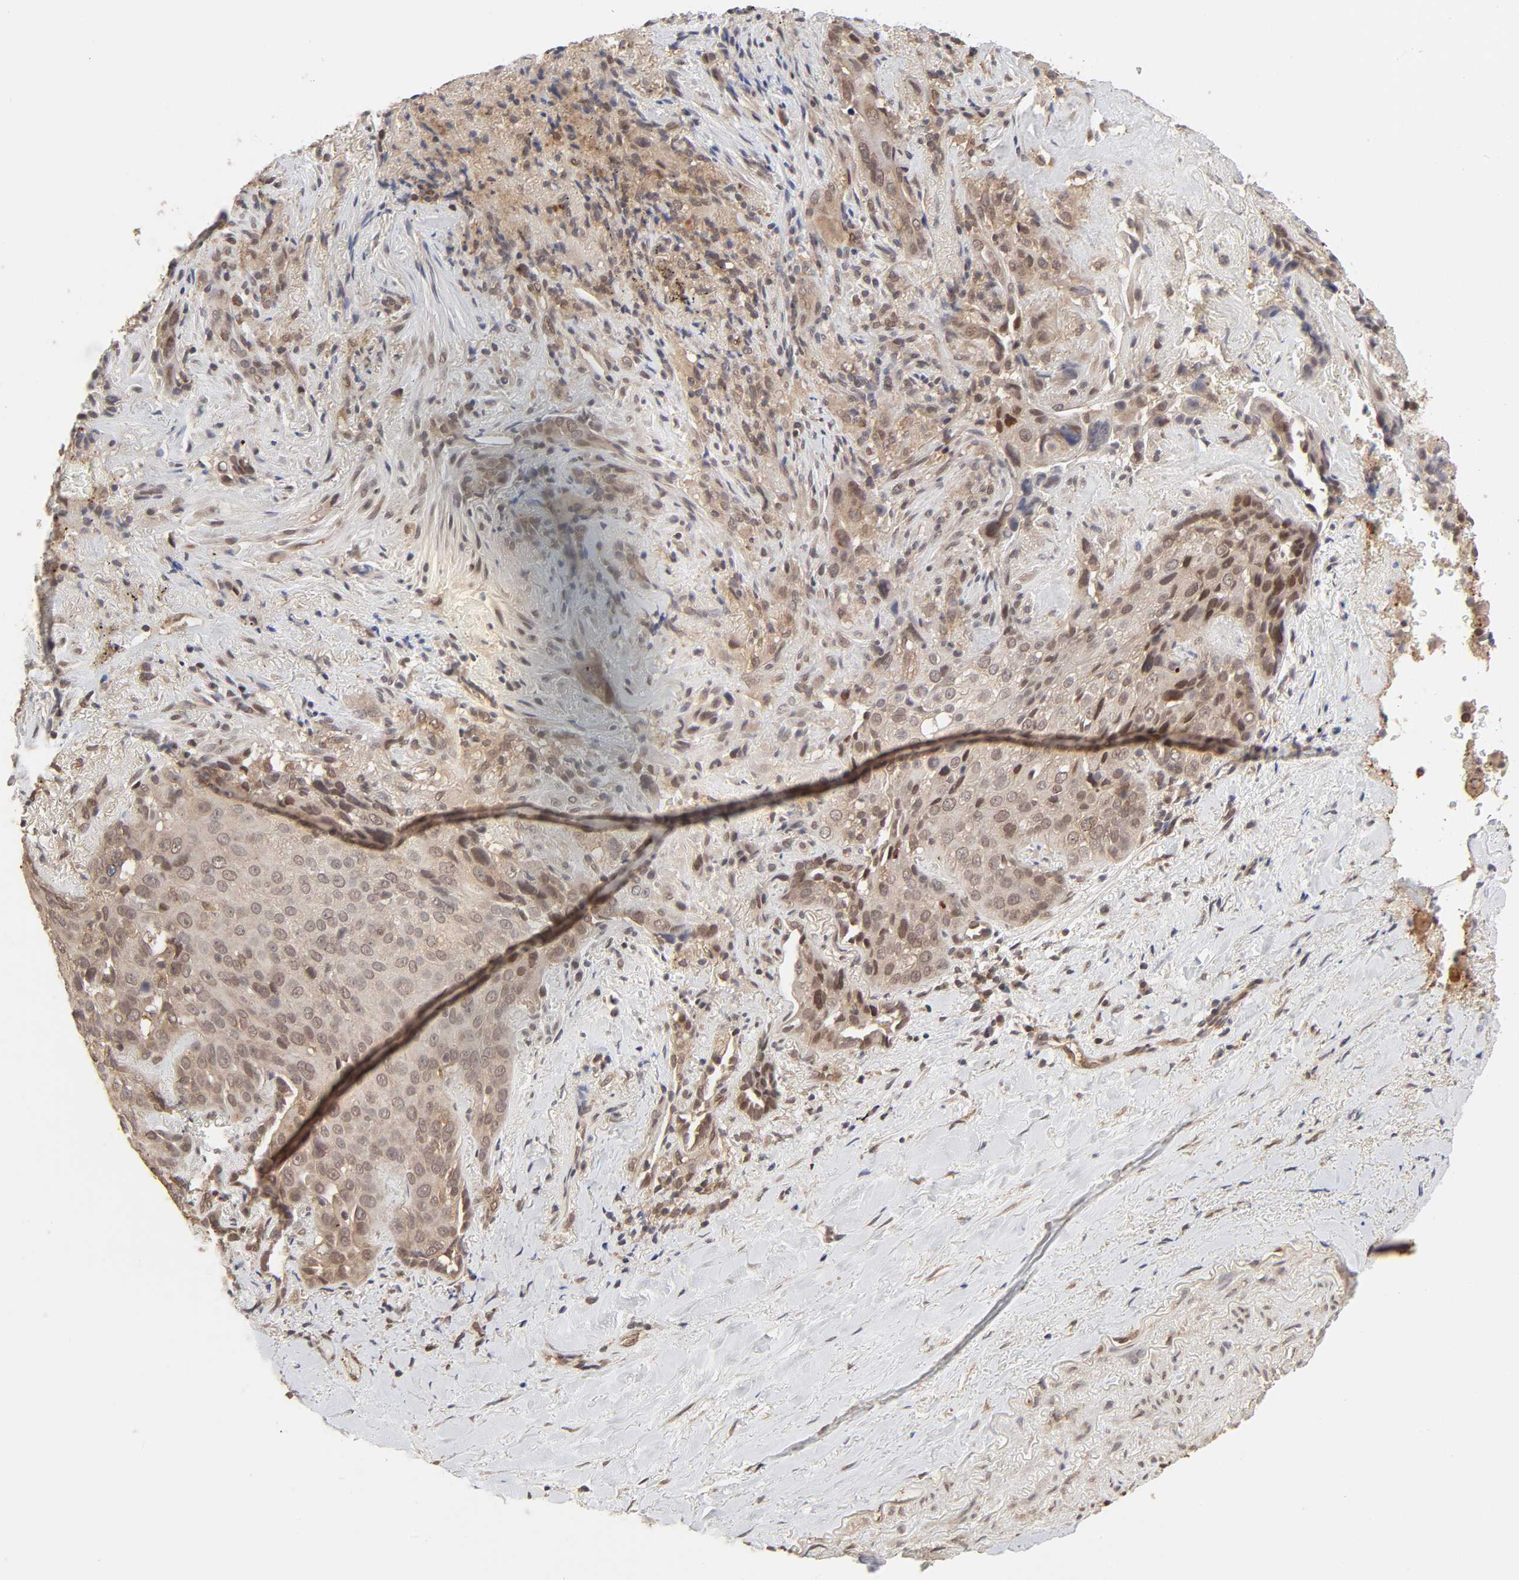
{"staining": {"intensity": "moderate", "quantity": ">75%", "location": "cytoplasmic/membranous"}, "tissue": "lung cancer", "cell_type": "Tumor cells", "image_type": "cancer", "snomed": [{"axis": "morphology", "description": "Squamous cell carcinoma, NOS"}, {"axis": "topography", "description": "Lung"}], "caption": "Lung squamous cell carcinoma stained for a protein reveals moderate cytoplasmic/membranous positivity in tumor cells.", "gene": "MAPK1", "patient": {"sex": "male", "age": 54}}